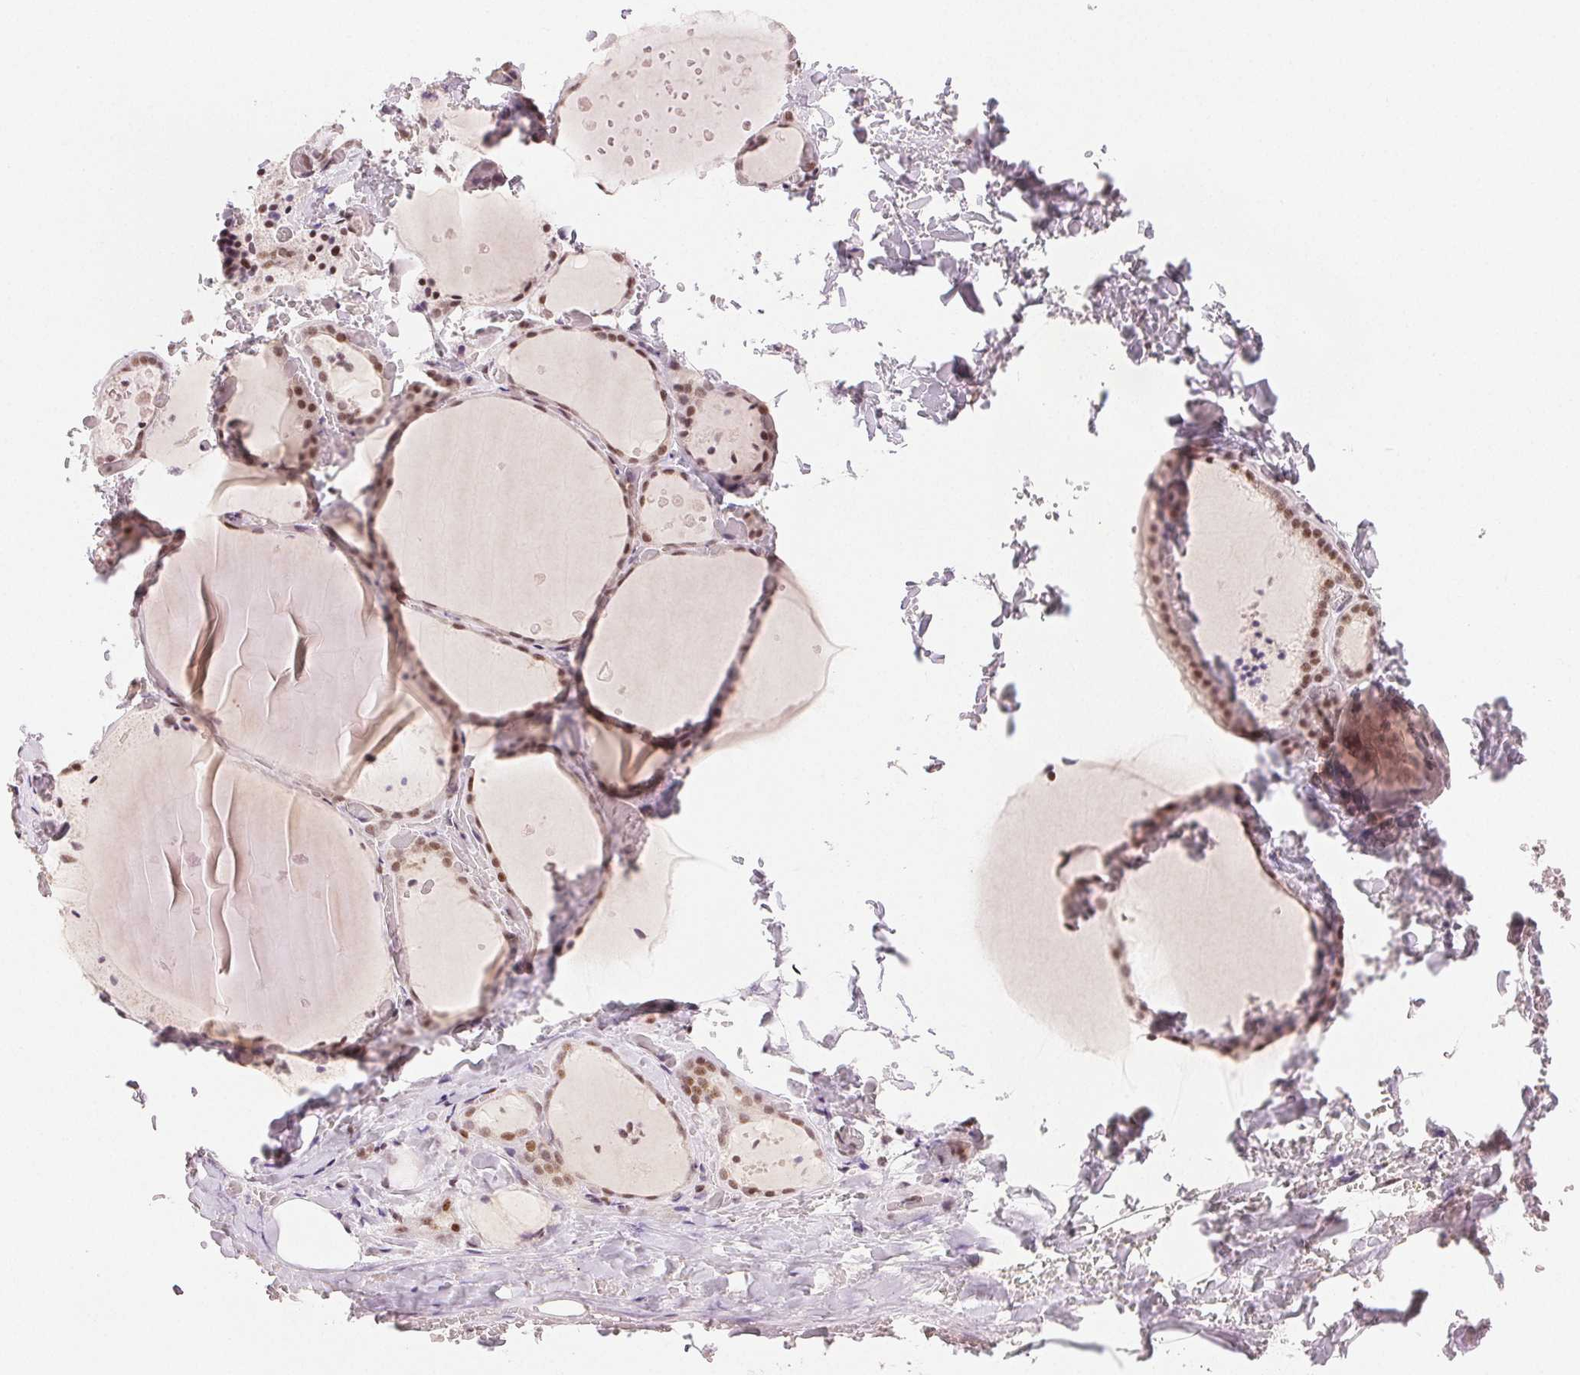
{"staining": {"intensity": "moderate", "quantity": ">75%", "location": "nuclear"}, "tissue": "thyroid gland", "cell_type": "Glandular cells", "image_type": "normal", "snomed": [{"axis": "morphology", "description": "Normal tissue, NOS"}, {"axis": "topography", "description": "Thyroid gland"}], "caption": "Benign thyroid gland shows moderate nuclear expression in about >75% of glandular cells, visualized by immunohistochemistry.", "gene": "ZNF703", "patient": {"sex": "female", "age": 36}}